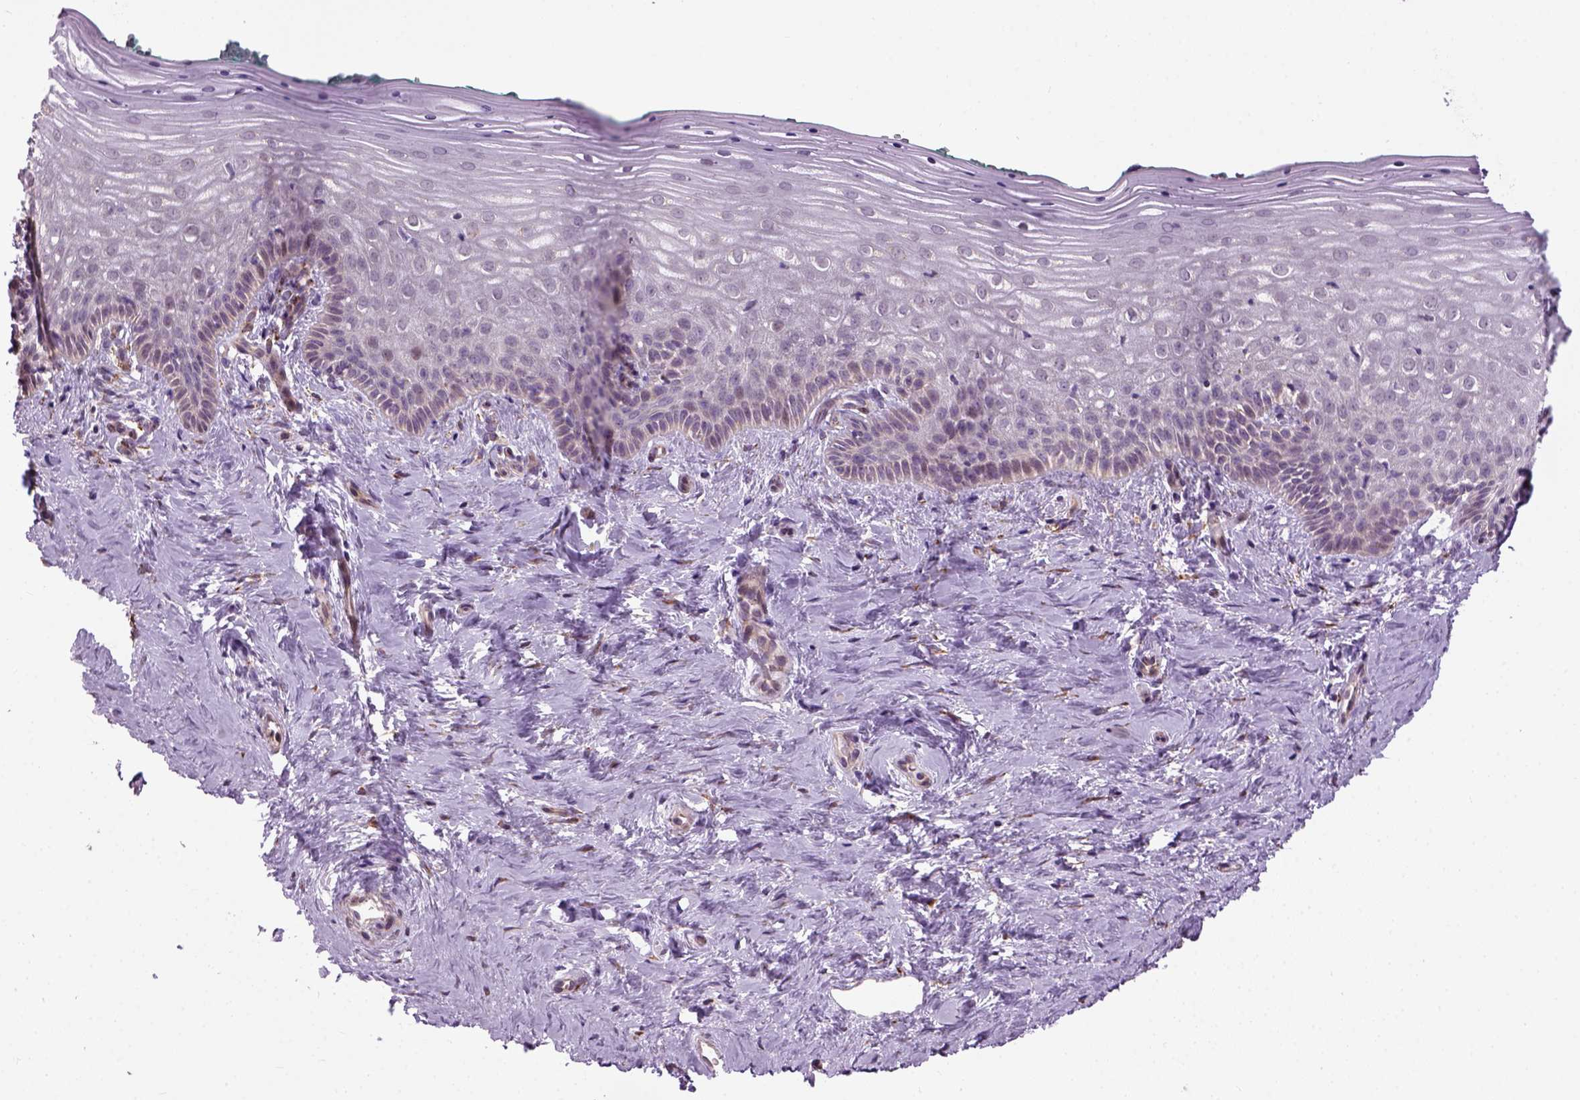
{"staining": {"intensity": "weak", "quantity": "<25%", "location": "cytoplasmic/membranous,nuclear"}, "tissue": "vagina", "cell_type": "Squamous epithelial cells", "image_type": "normal", "snomed": [{"axis": "morphology", "description": "Normal tissue, NOS"}, {"axis": "topography", "description": "Vagina"}], "caption": "The IHC photomicrograph has no significant expression in squamous epithelial cells of vagina. (Brightfield microscopy of DAB (3,3'-diaminobenzidine) immunohistochemistry (IHC) at high magnification).", "gene": "XK", "patient": {"sex": "female", "age": 45}}